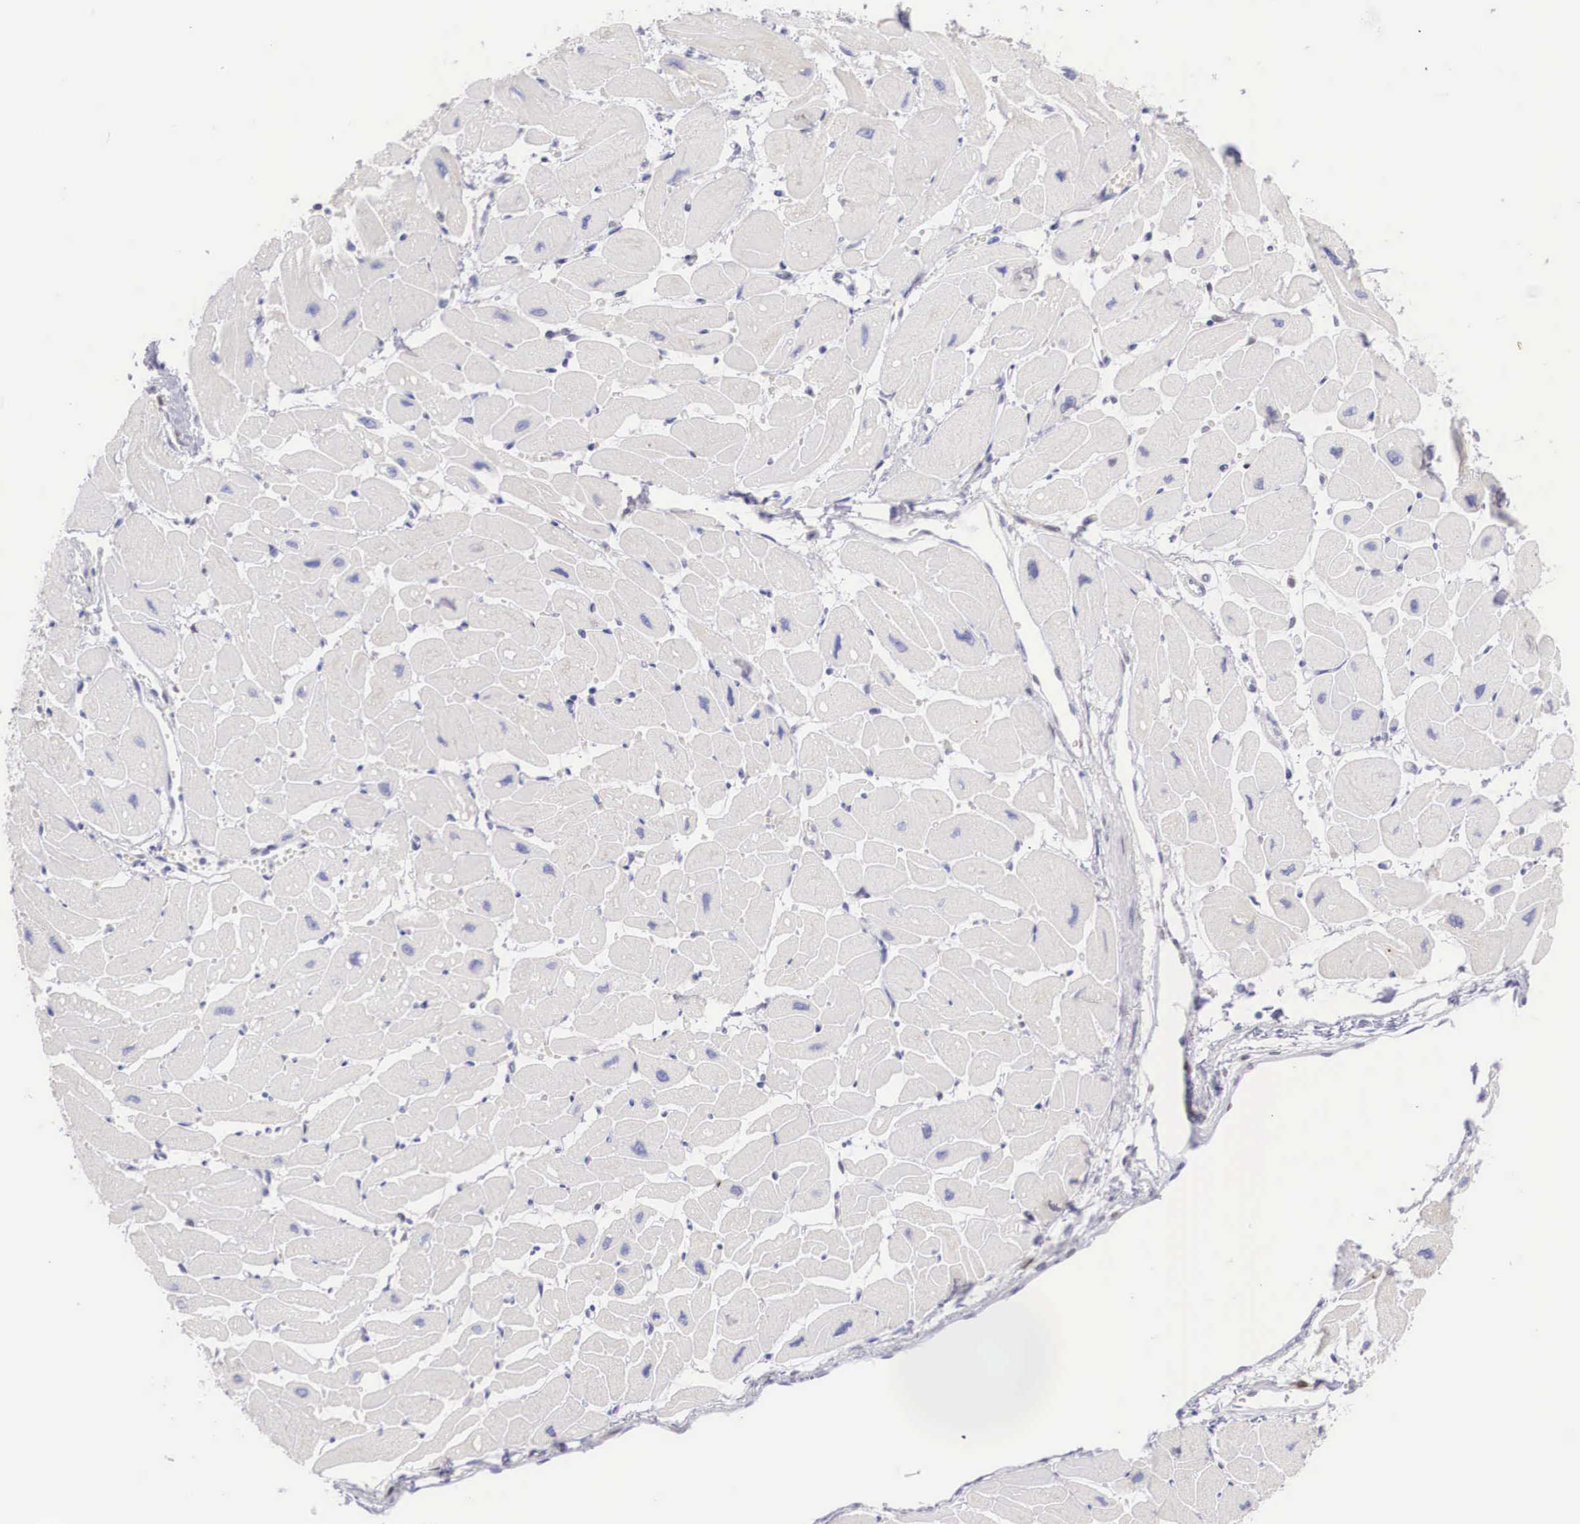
{"staining": {"intensity": "negative", "quantity": "none", "location": "none"}, "tissue": "heart muscle", "cell_type": "Cardiomyocytes", "image_type": "normal", "snomed": [{"axis": "morphology", "description": "Normal tissue, NOS"}, {"axis": "topography", "description": "Heart"}], "caption": "A histopathology image of human heart muscle is negative for staining in cardiomyocytes. (Stains: DAB immunohistochemistry (IHC) with hematoxylin counter stain, Microscopy: brightfield microscopy at high magnification).", "gene": "HMGN5", "patient": {"sex": "female", "age": 54}}